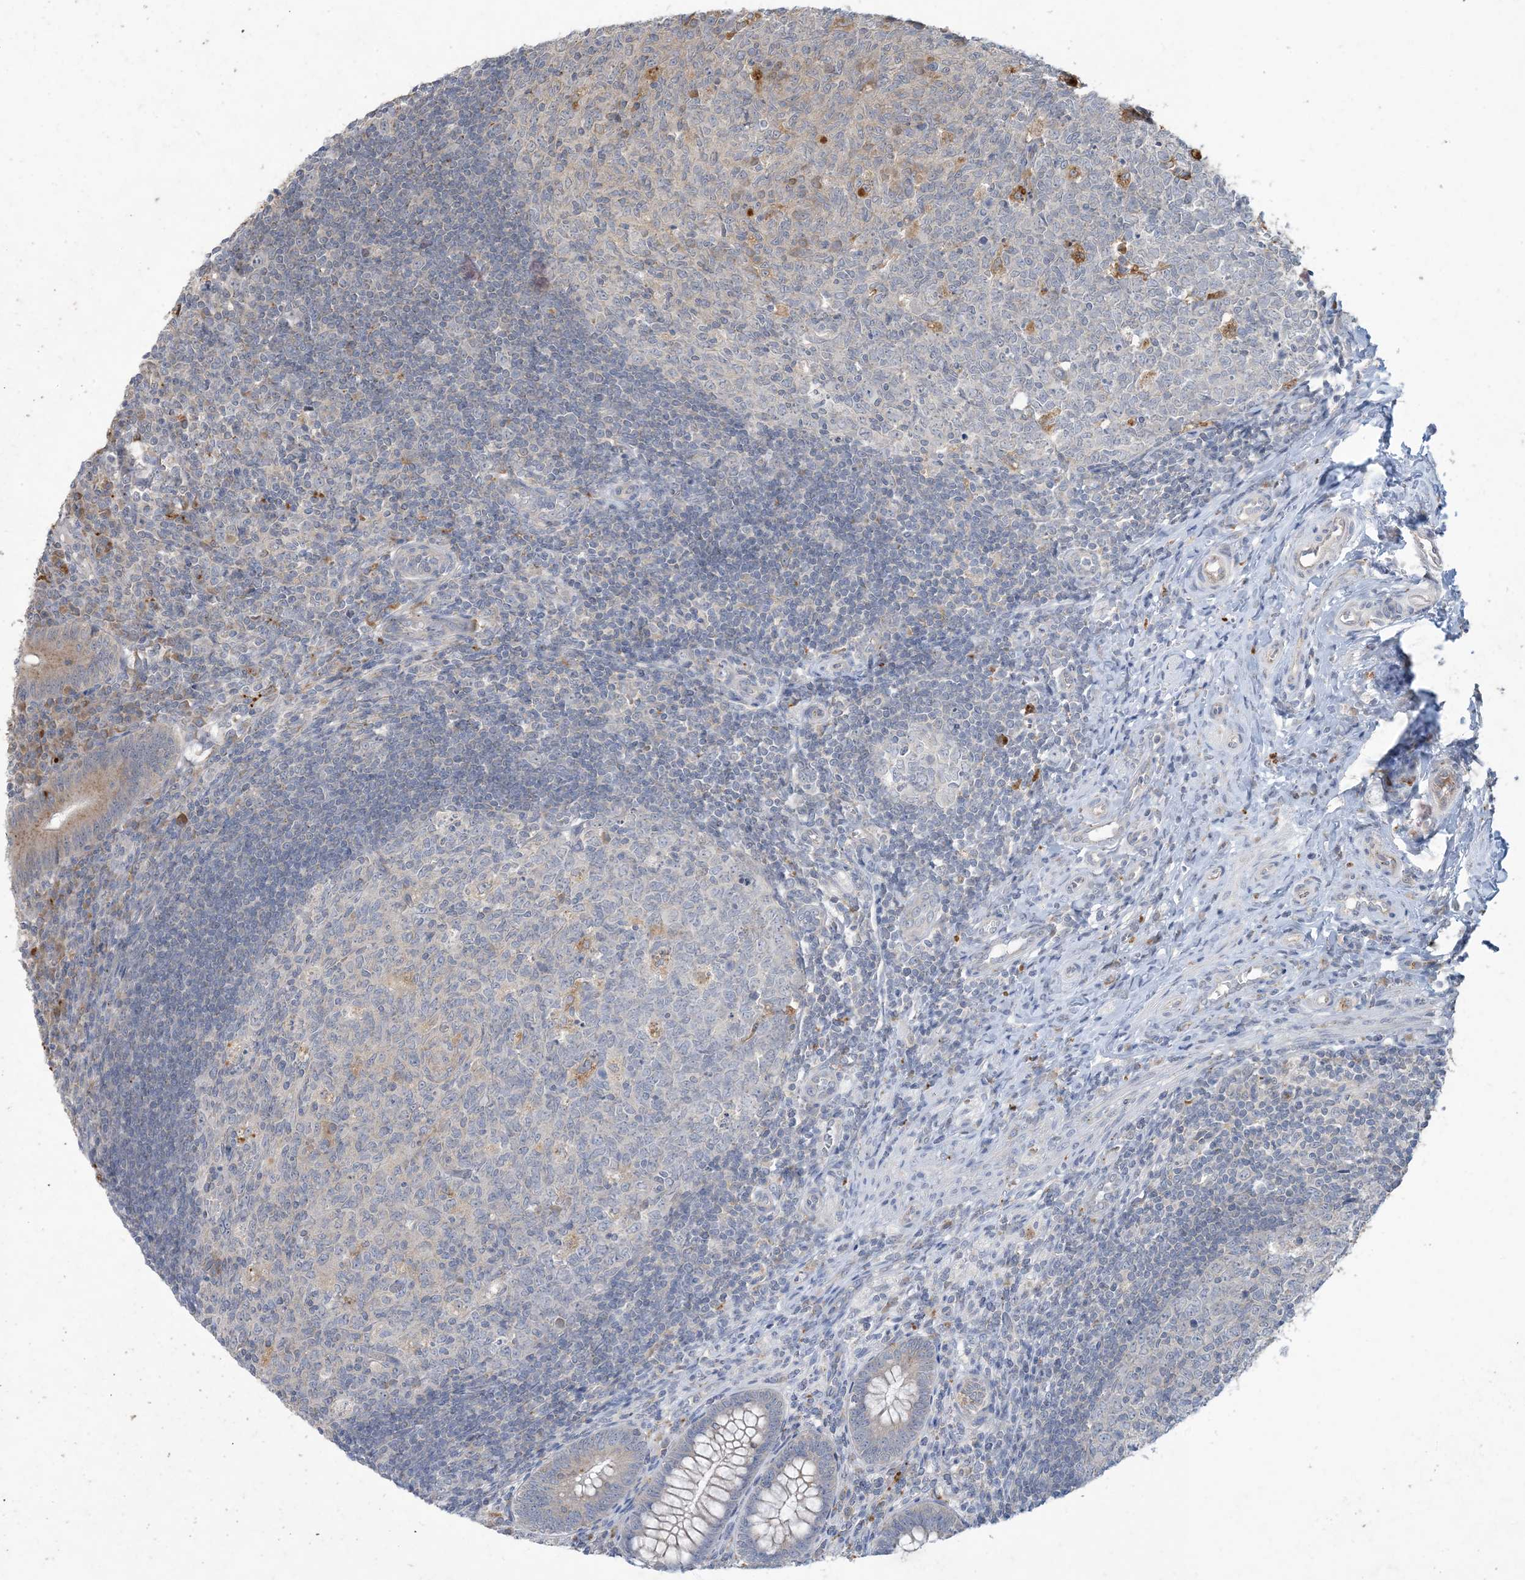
{"staining": {"intensity": "moderate", "quantity": "25%-75%", "location": "cytoplasmic/membranous"}, "tissue": "appendix", "cell_type": "Glandular cells", "image_type": "normal", "snomed": [{"axis": "morphology", "description": "Normal tissue, NOS"}, {"axis": "topography", "description": "Appendix"}], "caption": "Glandular cells display medium levels of moderate cytoplasmic/membranous expression in approximately 25%-75% of cells in unremarkable appendix.", "gene": "MRPS18A", "patient": {"sex": "male", "age": 14}}